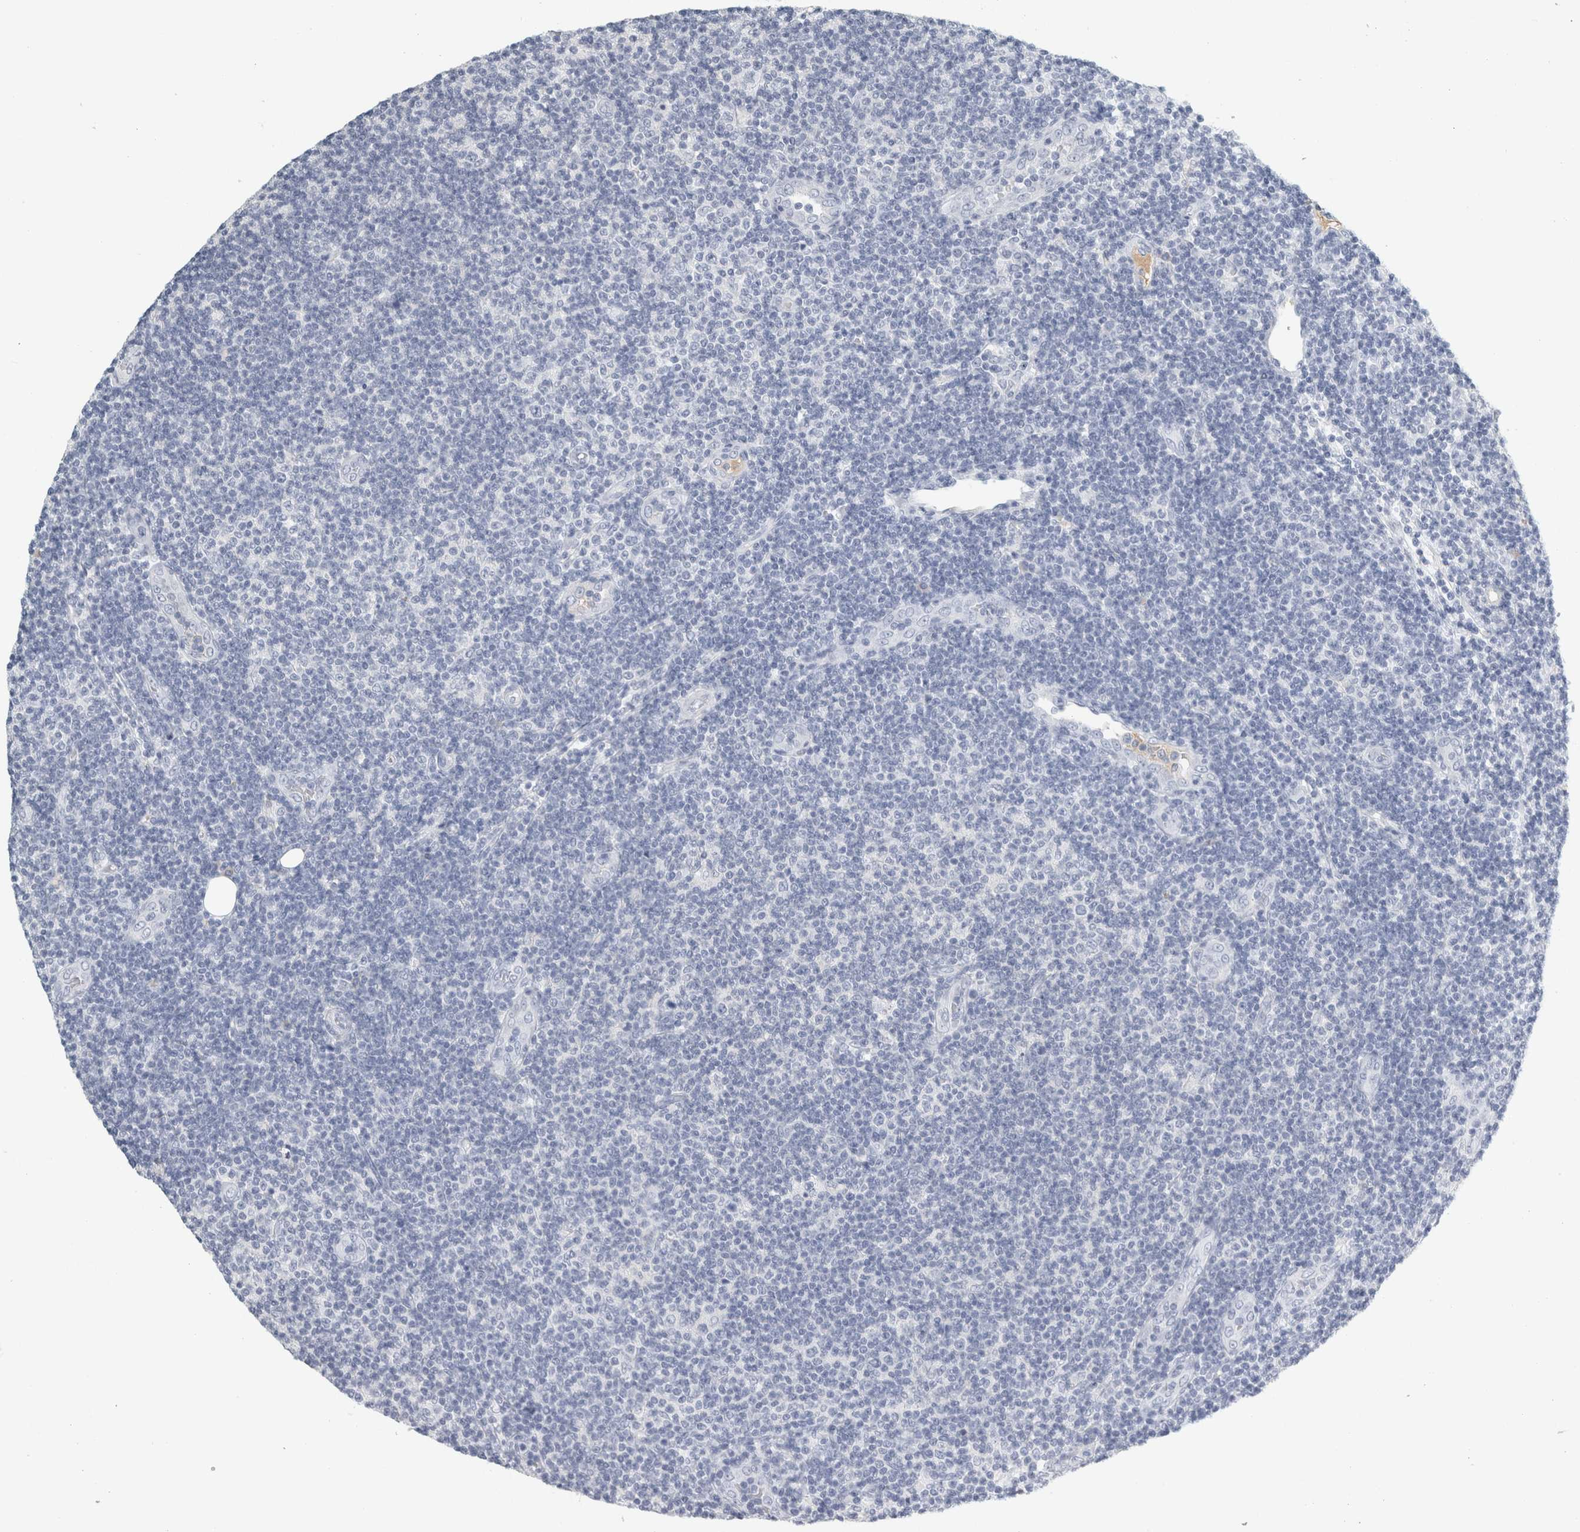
{"staining": {"intensity": "negative", "quantity": "none", "location": "none"}, "tissue": "lymphoma", "cell_type": "Tumor cells", "image_type": "cancer", "snomed": [{"axis": "morphology", "description": "Malignant lymphoma, non-Hodgkin's type, Low grade"}, {"axis": "topography", "description": "Lymph node"}], "caption": "Immunohistochemical staining of lymphoma displays no significant staining in tumor cells.", "gene": "TSPAN8", "patient": {"sex": "male", "age": 83}}